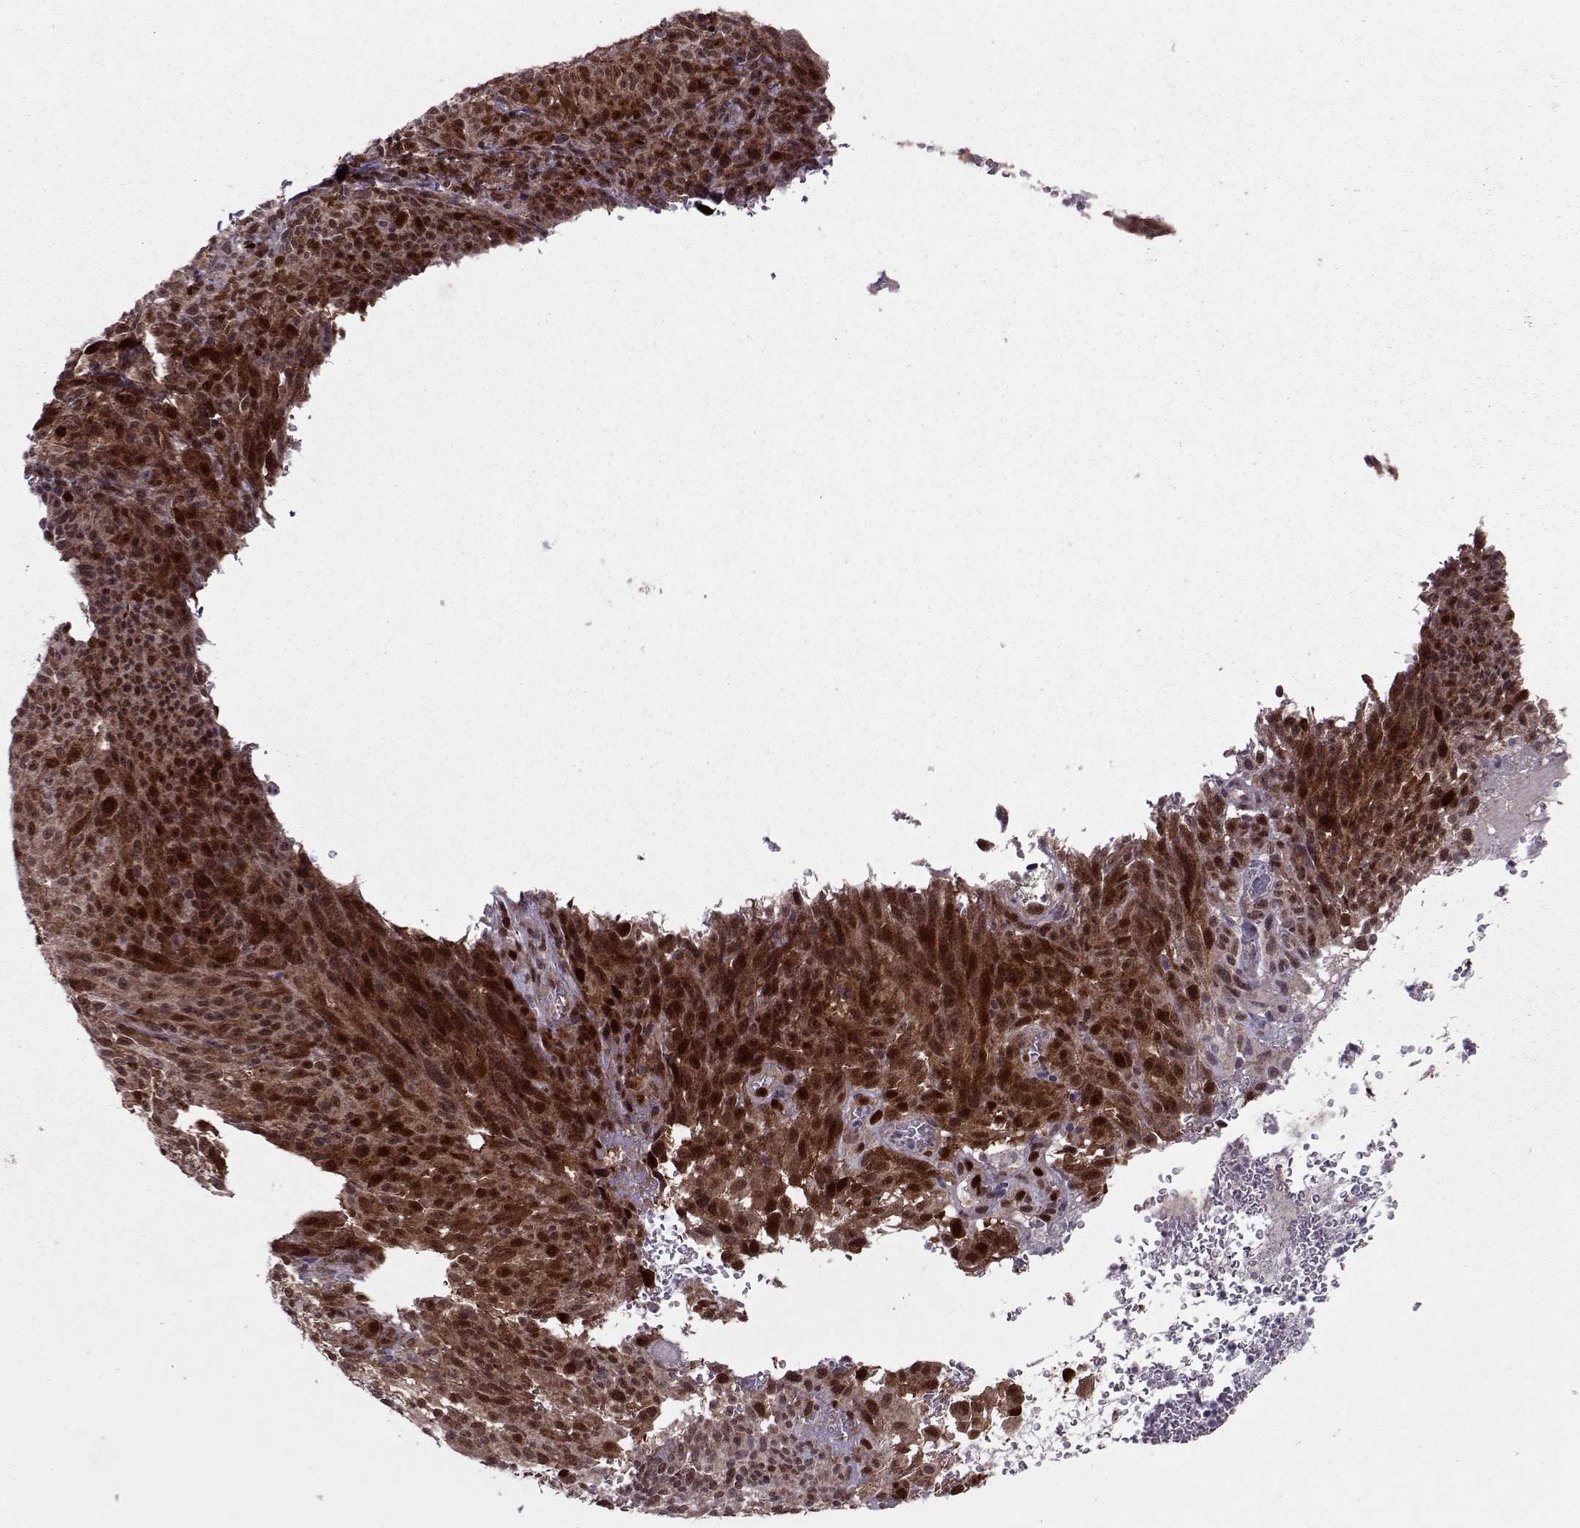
{"staining": {"intensity": "strong", "quantity": ">75%", "location": "cytoplasmic/membranous,nuclear"}, "tissue": "melanoma", "cell_type": "Tumor cells", "image_type": "cancer", "snomed": [{"axis": "morphology", "description": "Malignant melanoma, NOS"}, {"axis": "topography", "description": "Skin"}], "caption": "Malignant melanoma was stained to show a protein in brown. There is high levels of strong cytoplasmic/membranous and nuclear positivity in about >75% of tumor cells.", "gene": "CDK4", "patient": {"sex": "male", "age": 83}}